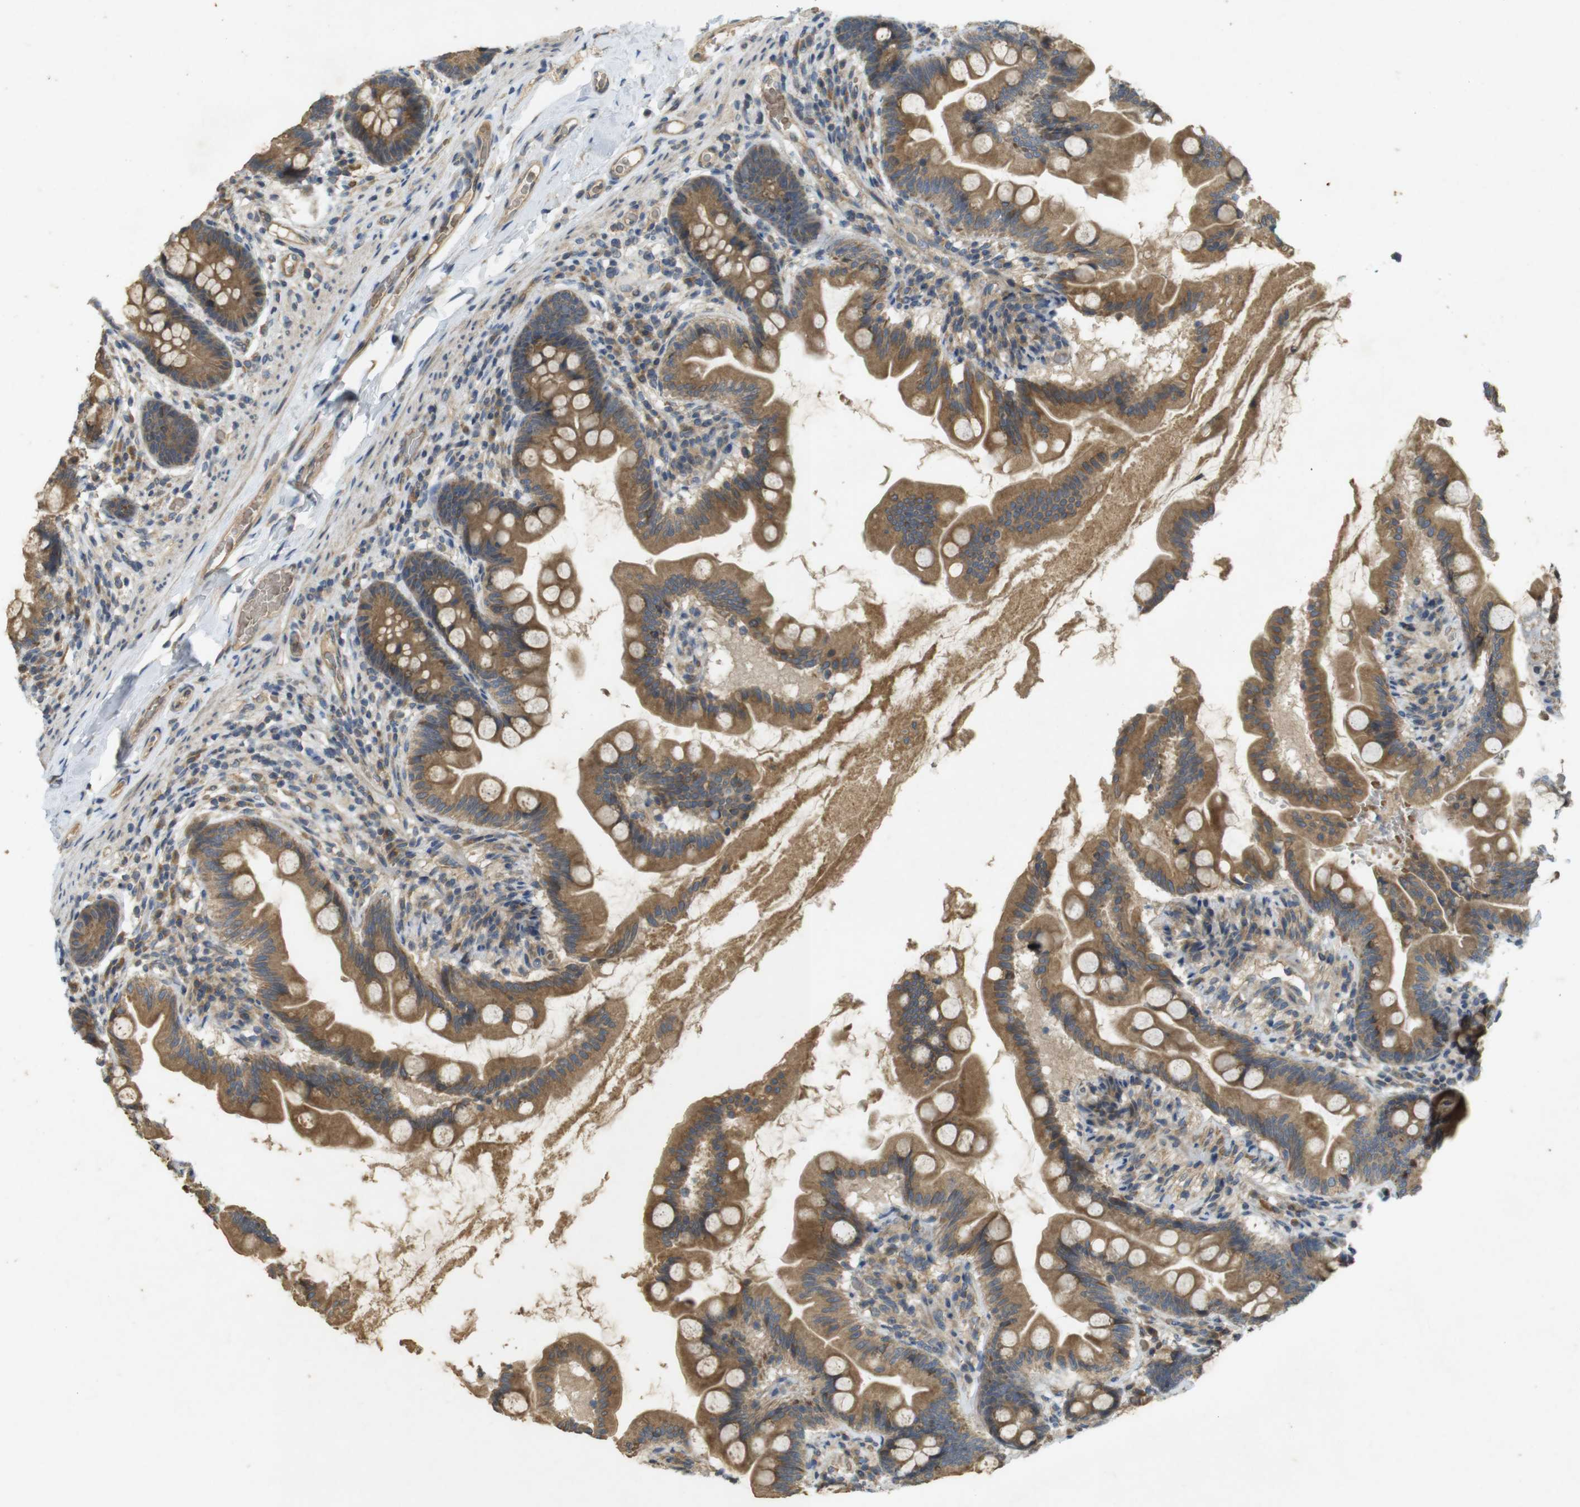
{"staining": {"intensity": "moderate", "quantity": ">75%", "location": "cytoplasmic/membranous"}, "tissue": "small intestine", "cell_type": "Glandular cells", "image_type": "normal", "snomed": [{"axis": "morphology", "description": "Normal tissue, NOS"}, {"axis": "topography", "description": "Small intestine"}], "caption": "Unremarkable small intestine was stained to show a protein in brown. There is medium levels of moderate cytoplasmic/membranous expression in approximately >75% of glandular cells.", "gene": "CLTC", "patient": {"sex": "female", "age": 56}}